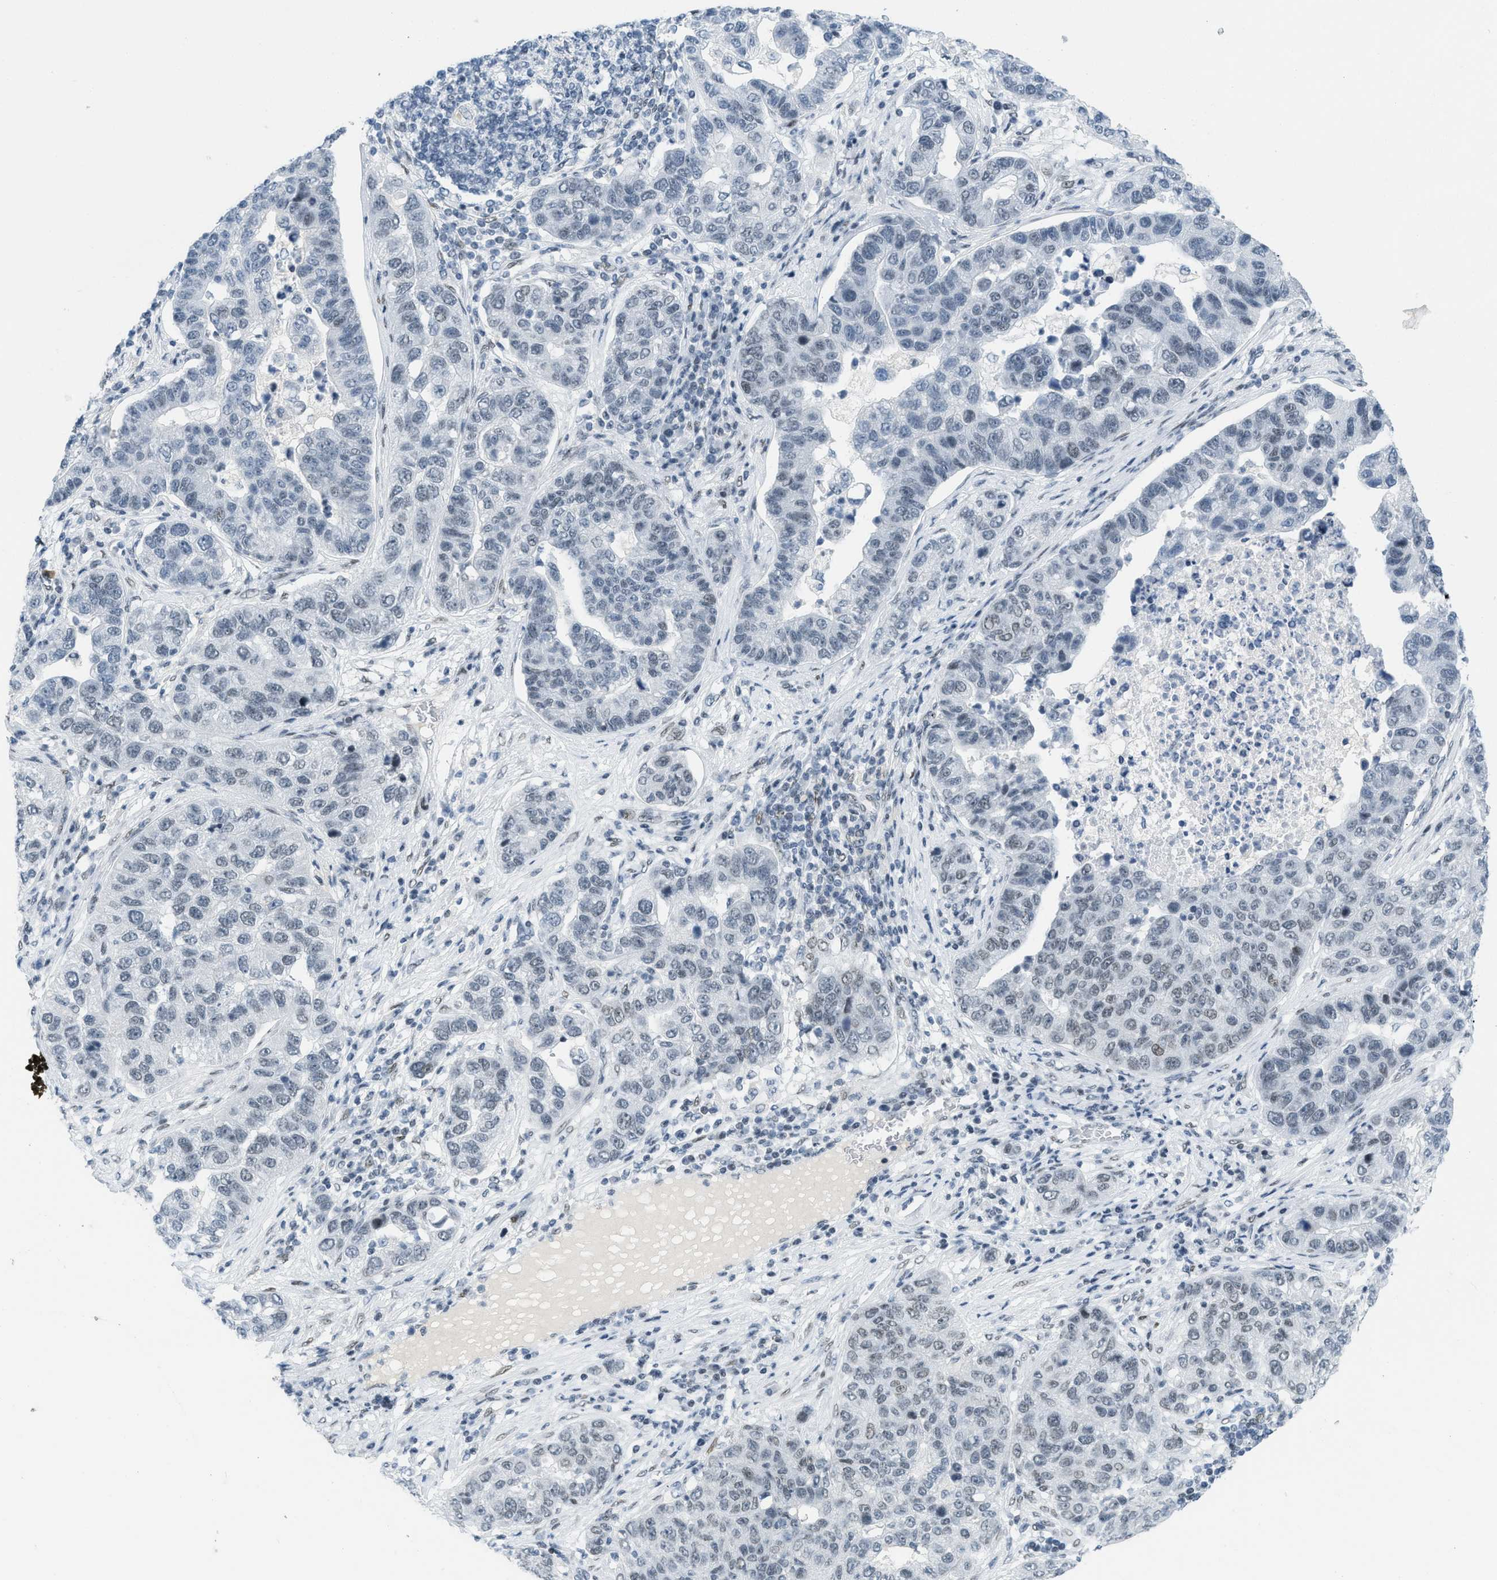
{"staining": {"intensity": "weak", "quantity": "25%-75%", "location": "nuclear"}, "tissue": "pancreatic cancer", "cell_type": "Tumor cells", "image_type": "cancer", "snomed": [{"axis": "morphology", "description": "Adenocarcinoma, NOS"}, {"axis": "topography", "description": "Pancreas"}], "caption": "Human adenocarcinoma (pancreatic) stained for a protein (brown) exhibits weak nuclear positive expression in about 25%-75% of tumor cells.", "gene": "PBX1", "patient": {"sex": "female", "age": 61}}